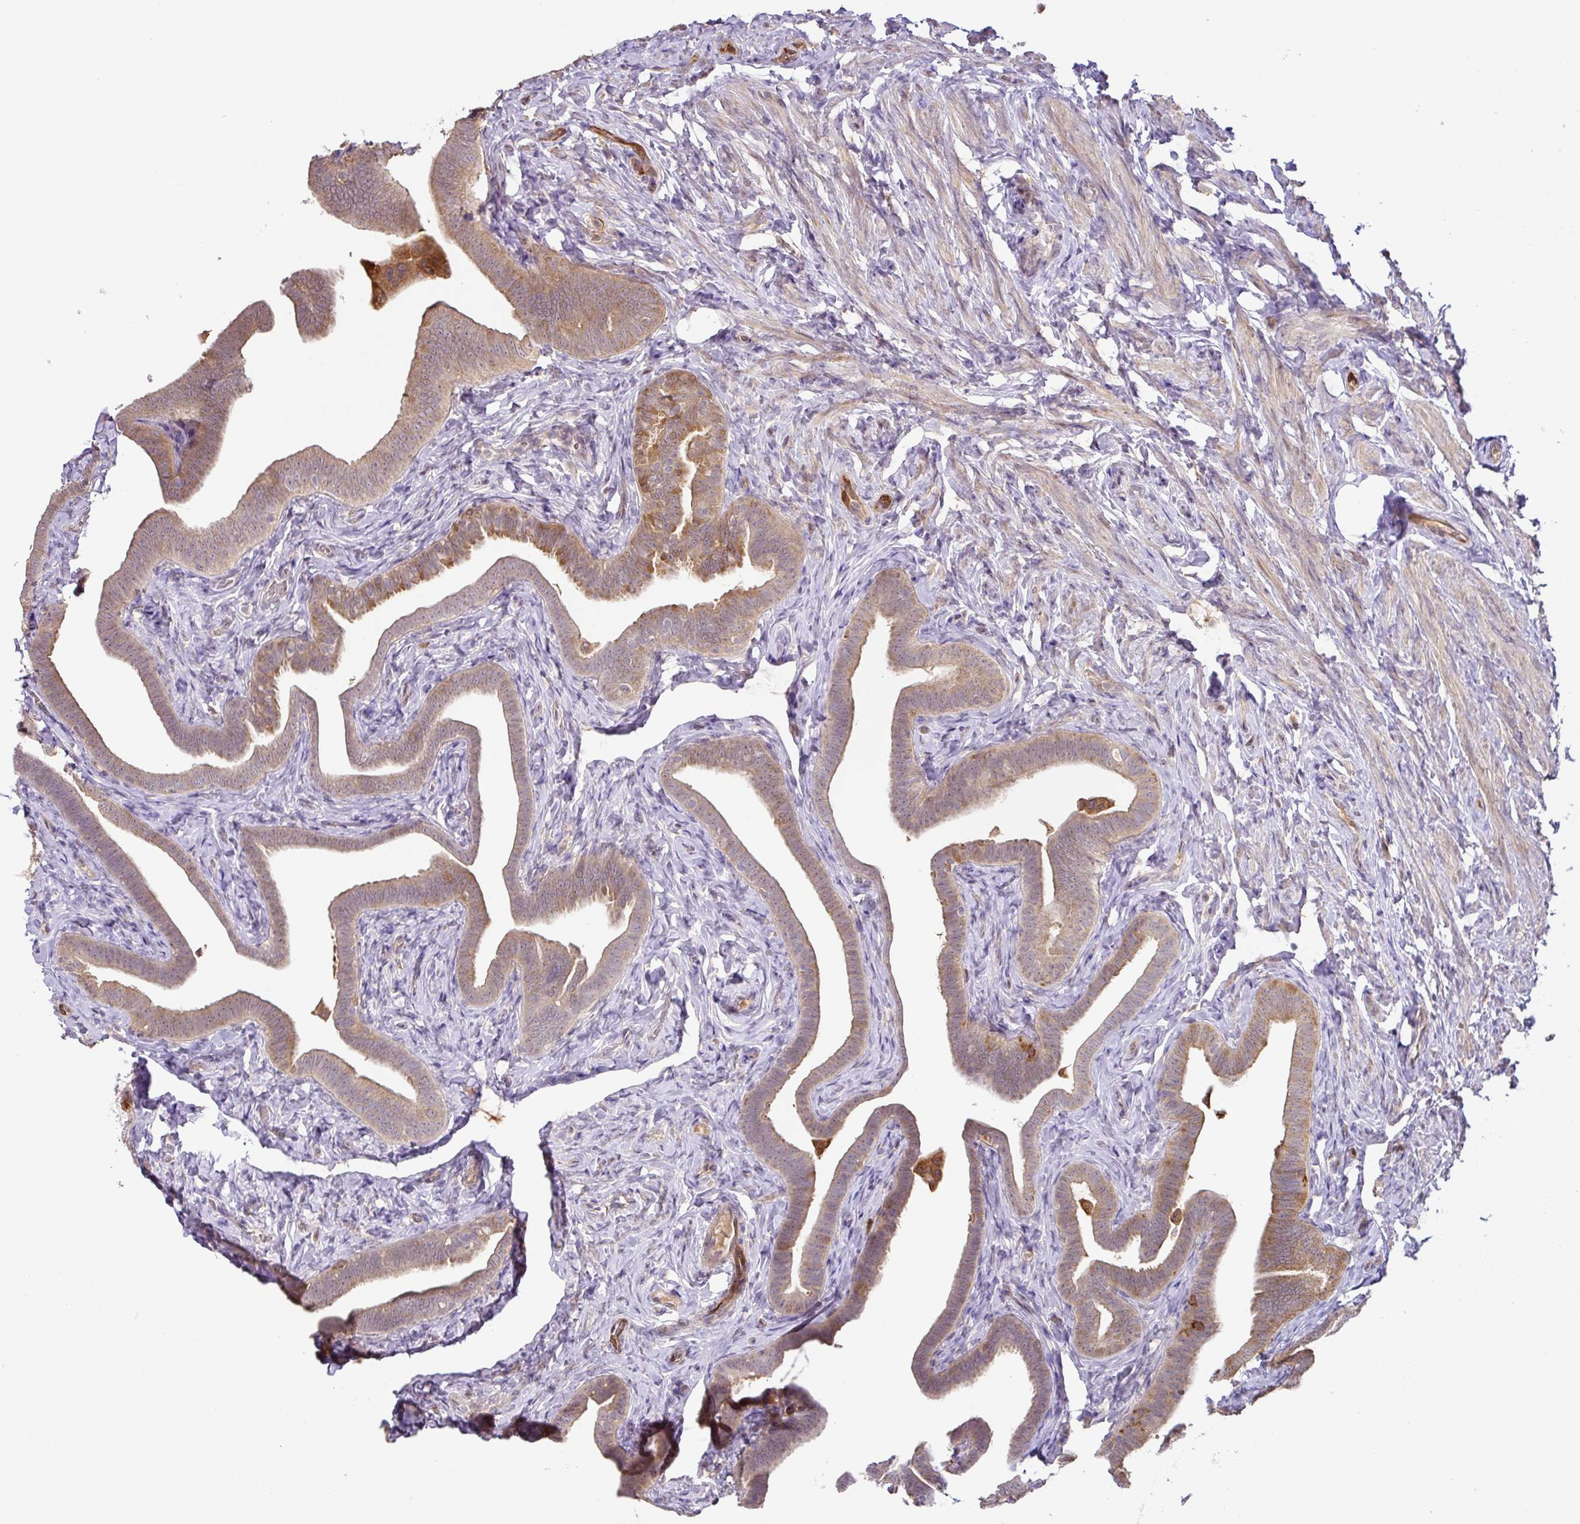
{"staining": {"intensity": "moderate", "quantity": ">75%", "location": "cytoplasmic/membranous"}, "tissue": "fallopian tube", "cell_type": "Glandular cells", "image_type": "normal", "snomed": [{"axis": "morphology", "description": "Normal tissue, NOS"}, {"axis": "topography", "description": "Fallopian tube"}], "caption": "The micrograph reveals immunohistochemical staining of benign fallopian tube. There is moderate cytoplasmic/membranous expression is seen in about >75% of glandular cells. Ihc stains the protein of interest in brown and the nuclei are stained blue.", "gene": "GCNT7", "patient": {"sex": "female", "age": 69}}